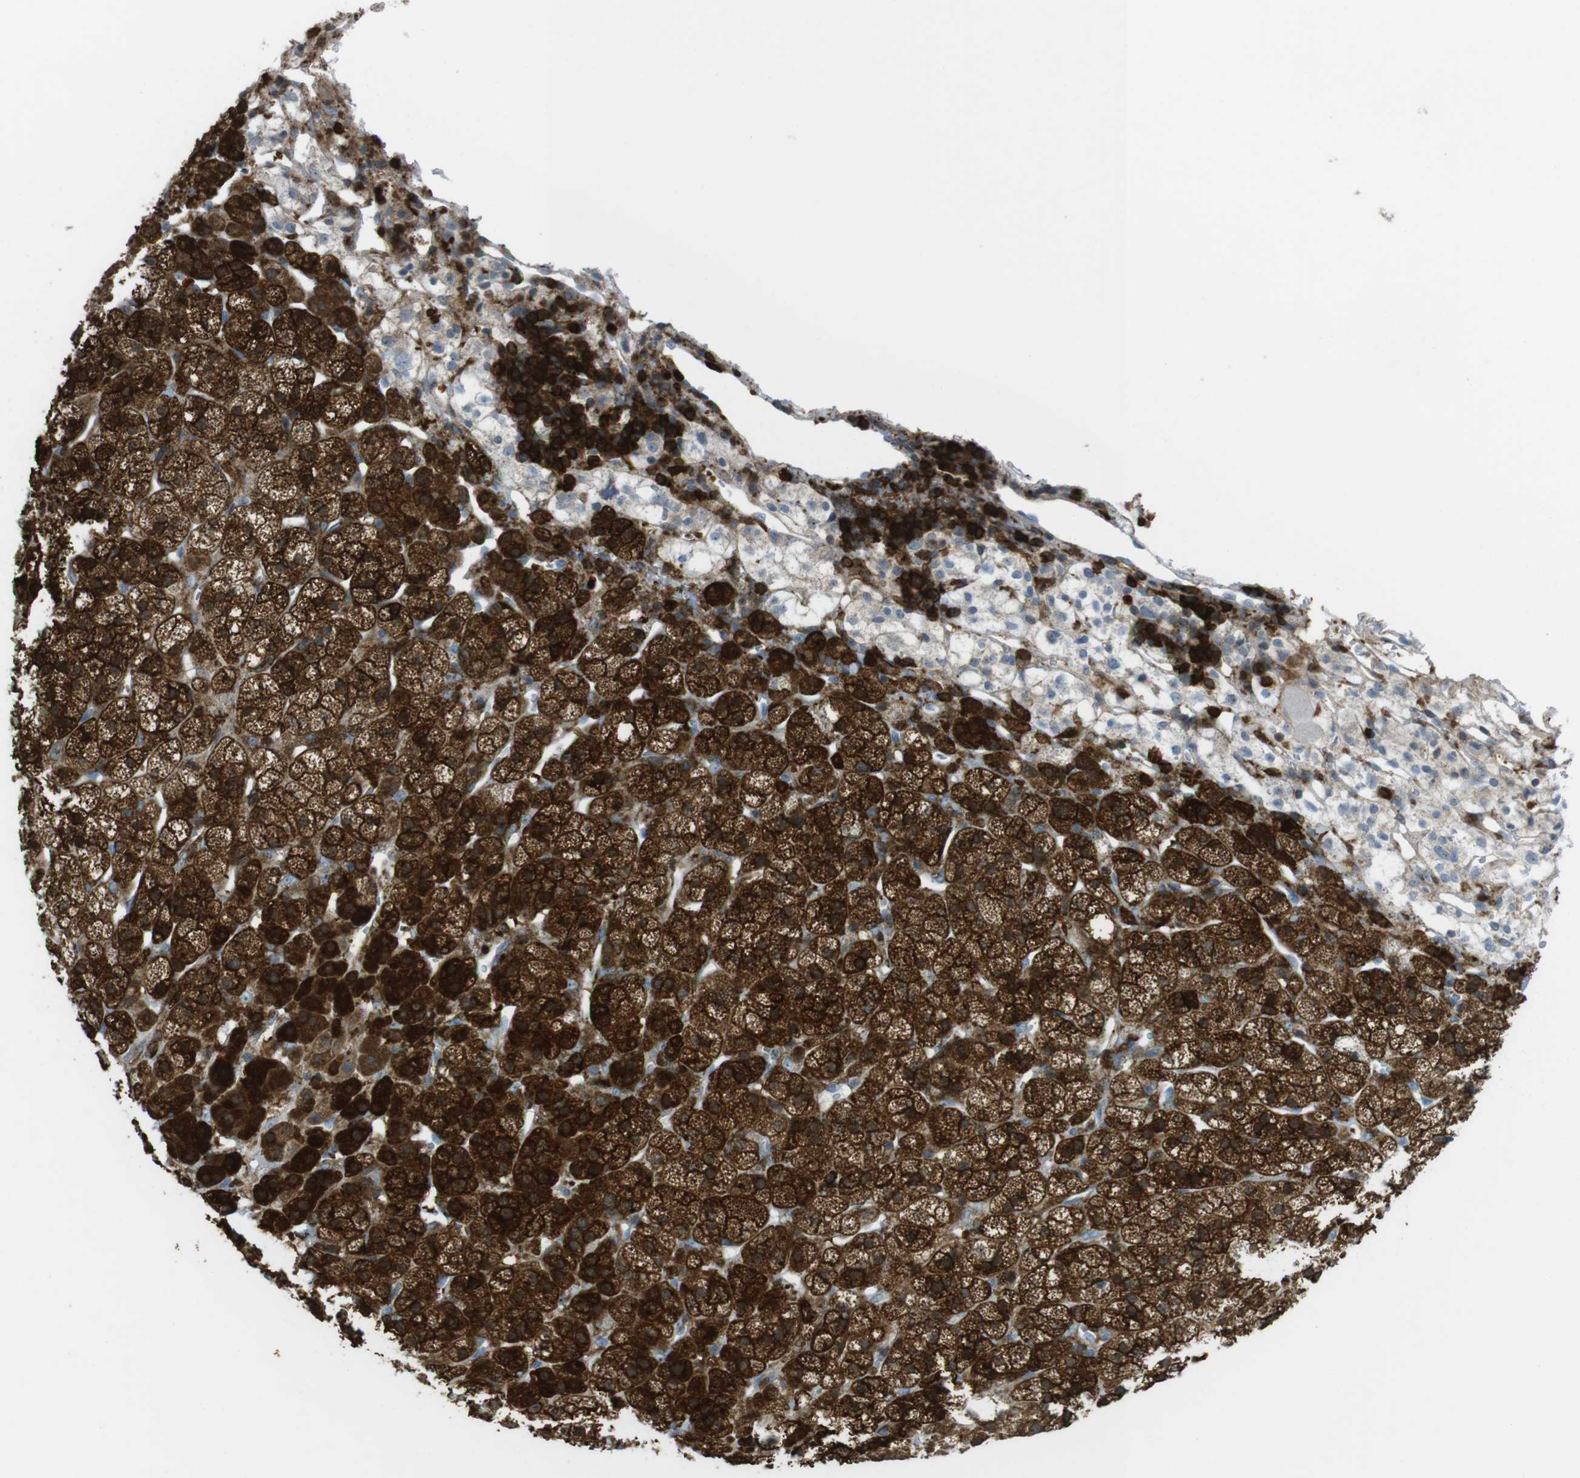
{"staining": {"intensity": "strong", "quantity": ">75%", "location": "cytoplasmic/membranous"}, "tissue": "adrenal gland", "cell_type": "Glandular cells", "image_type": "normal", "snomed": [{"axis": "morphology", "description": "Normal tissue, NOS"}, {"axis": "topography", "description": "Adrenal gland"}], "caption": "Immunohistochemical staining of unremarkable adrenal gland shows strong cytoplasmic/membranous protein positivity in about >75% of glandular cells. (brown staining indicates protein expression, while blue staining denotes nuclei).", "gene": "PRKCD", "patient": {"sex": "male", "age": 56}}